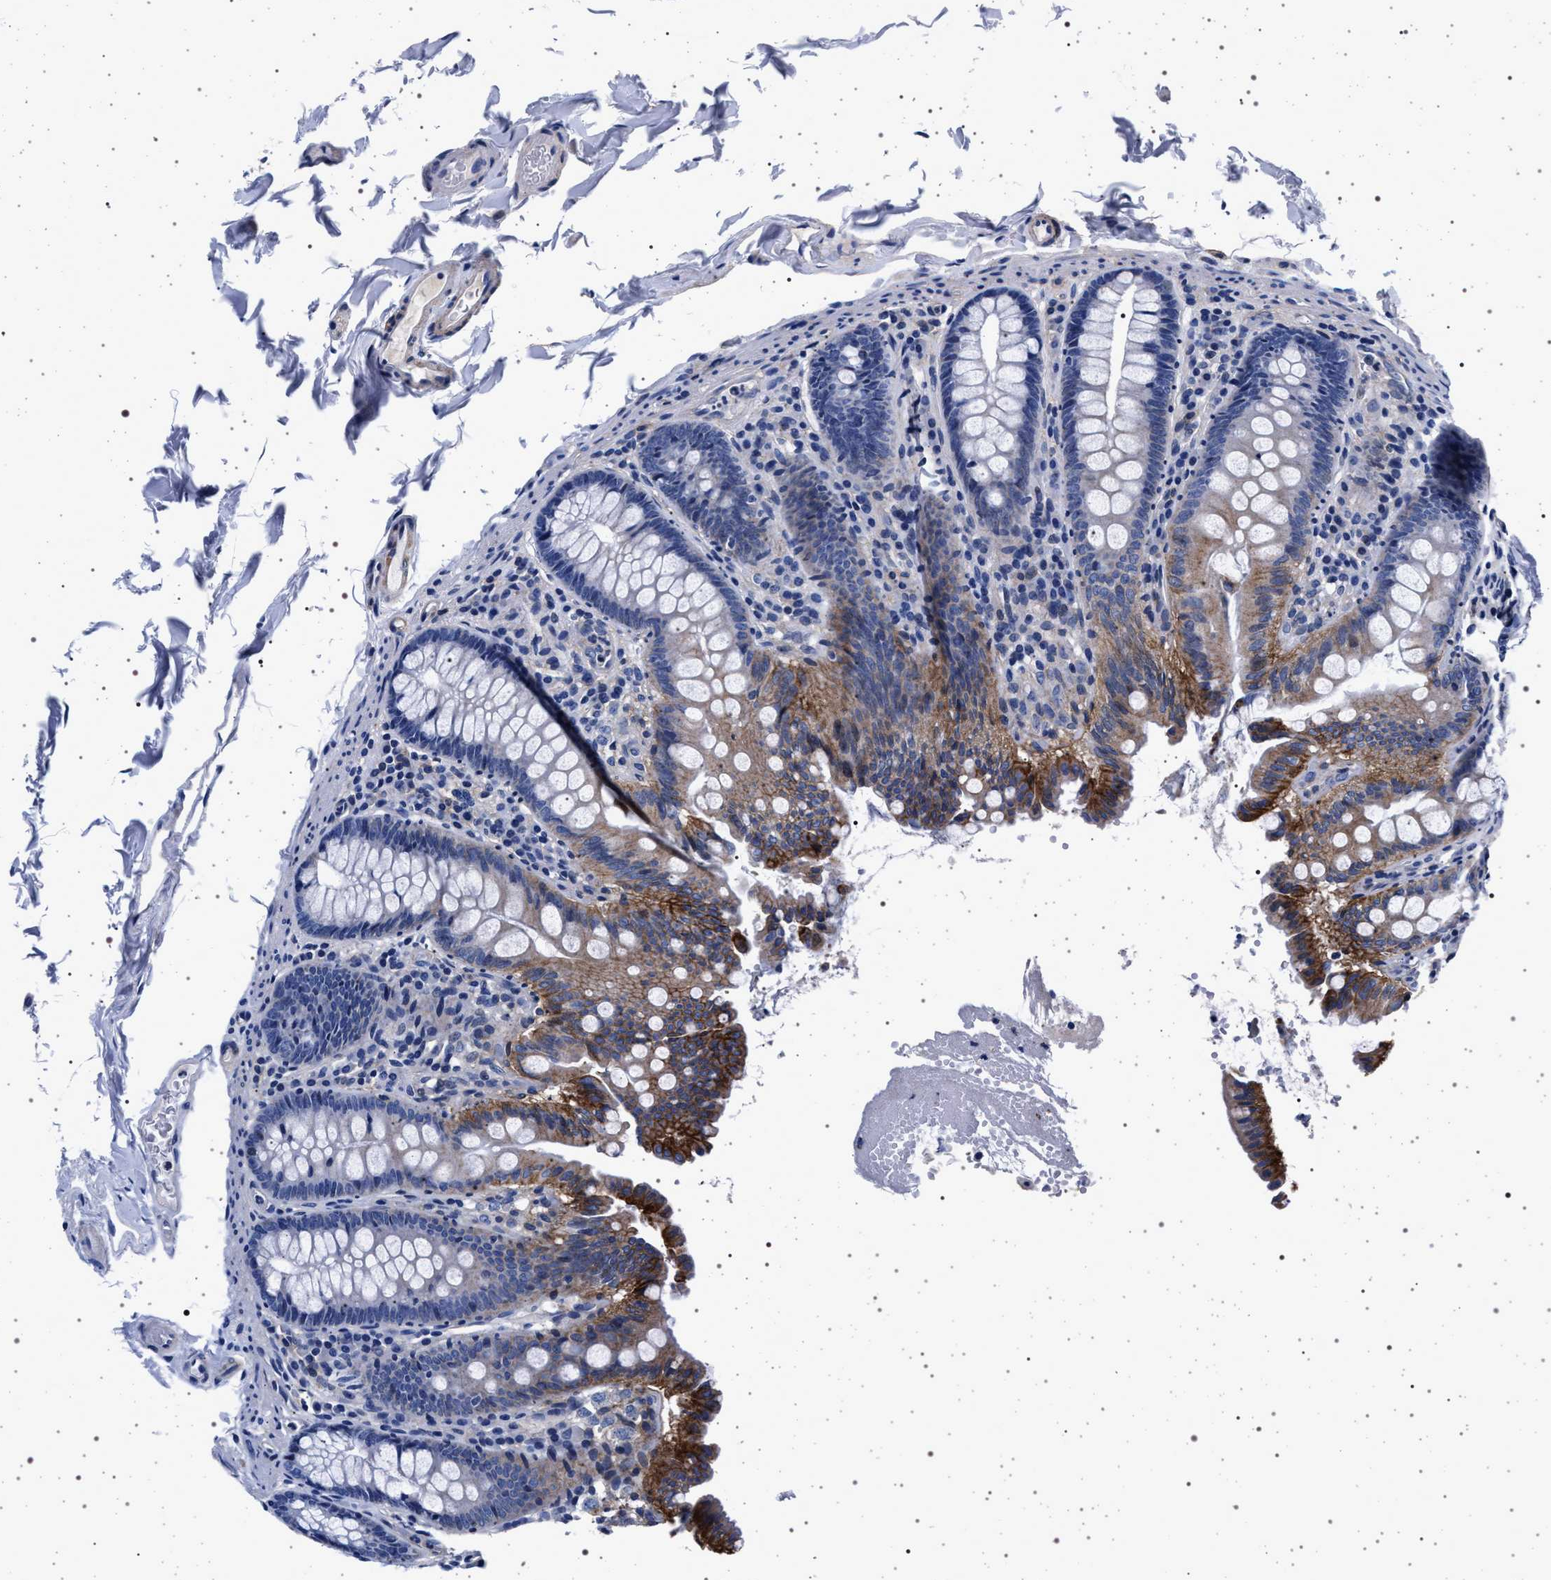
{"staining": {"intensity": "negative", "quantity": "none", "location": "none"}, "tissue": "colon", "cell_type": "Endothelial cells", "image_type": "normal", "snomed": [{"axis": "morphology", "description": "Normal tissue, NOS"}, {"axis": "topography", "description": "Colon"}], "caption": "Colon stained for a protein using IHC reveals no expression endothelial cells.", "gene": "SLC9A1", "patient": {"sex": "female", "age": 61}}